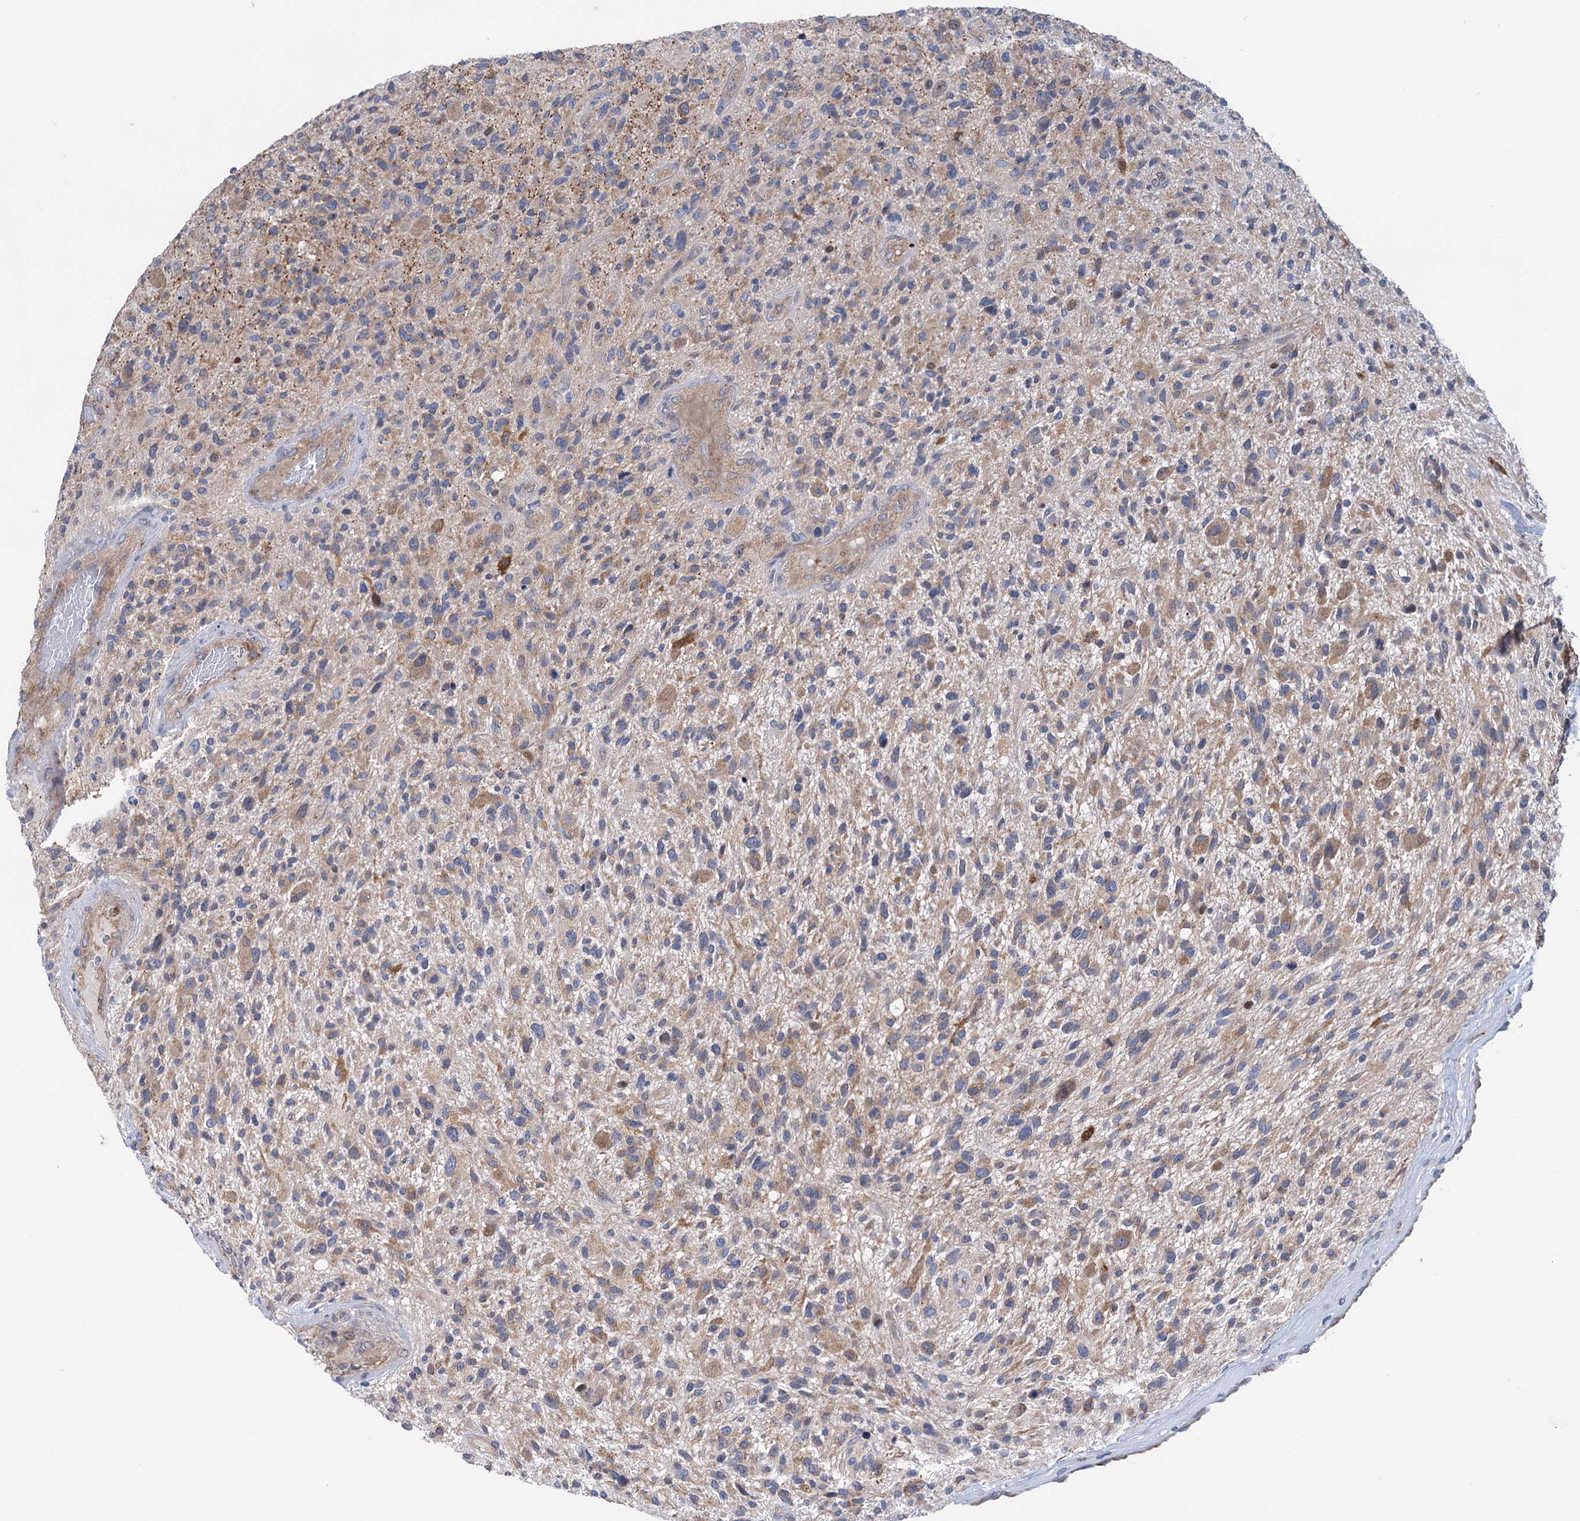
{"staining": {"intensity": "weak", "quantity": "25%-75%", "location": "cytoplasmic/membranous"}, "tissue": "glioma", "cell_type": "Tumor cells", "image_type": "cancer", "snomed": [{"axis": "morphology", "description": "Glioma, malignant, High grade"}, {"axis": "topography", "description": "Brain"}], "caption": "Protein expression by immunohistochemistry shows weak cytoplasmic/membranous expression in about 25%-75% of tumor cells in glioma.", "gene": "ZNRD2", "patient": {"sex": "male", "age": 47}}